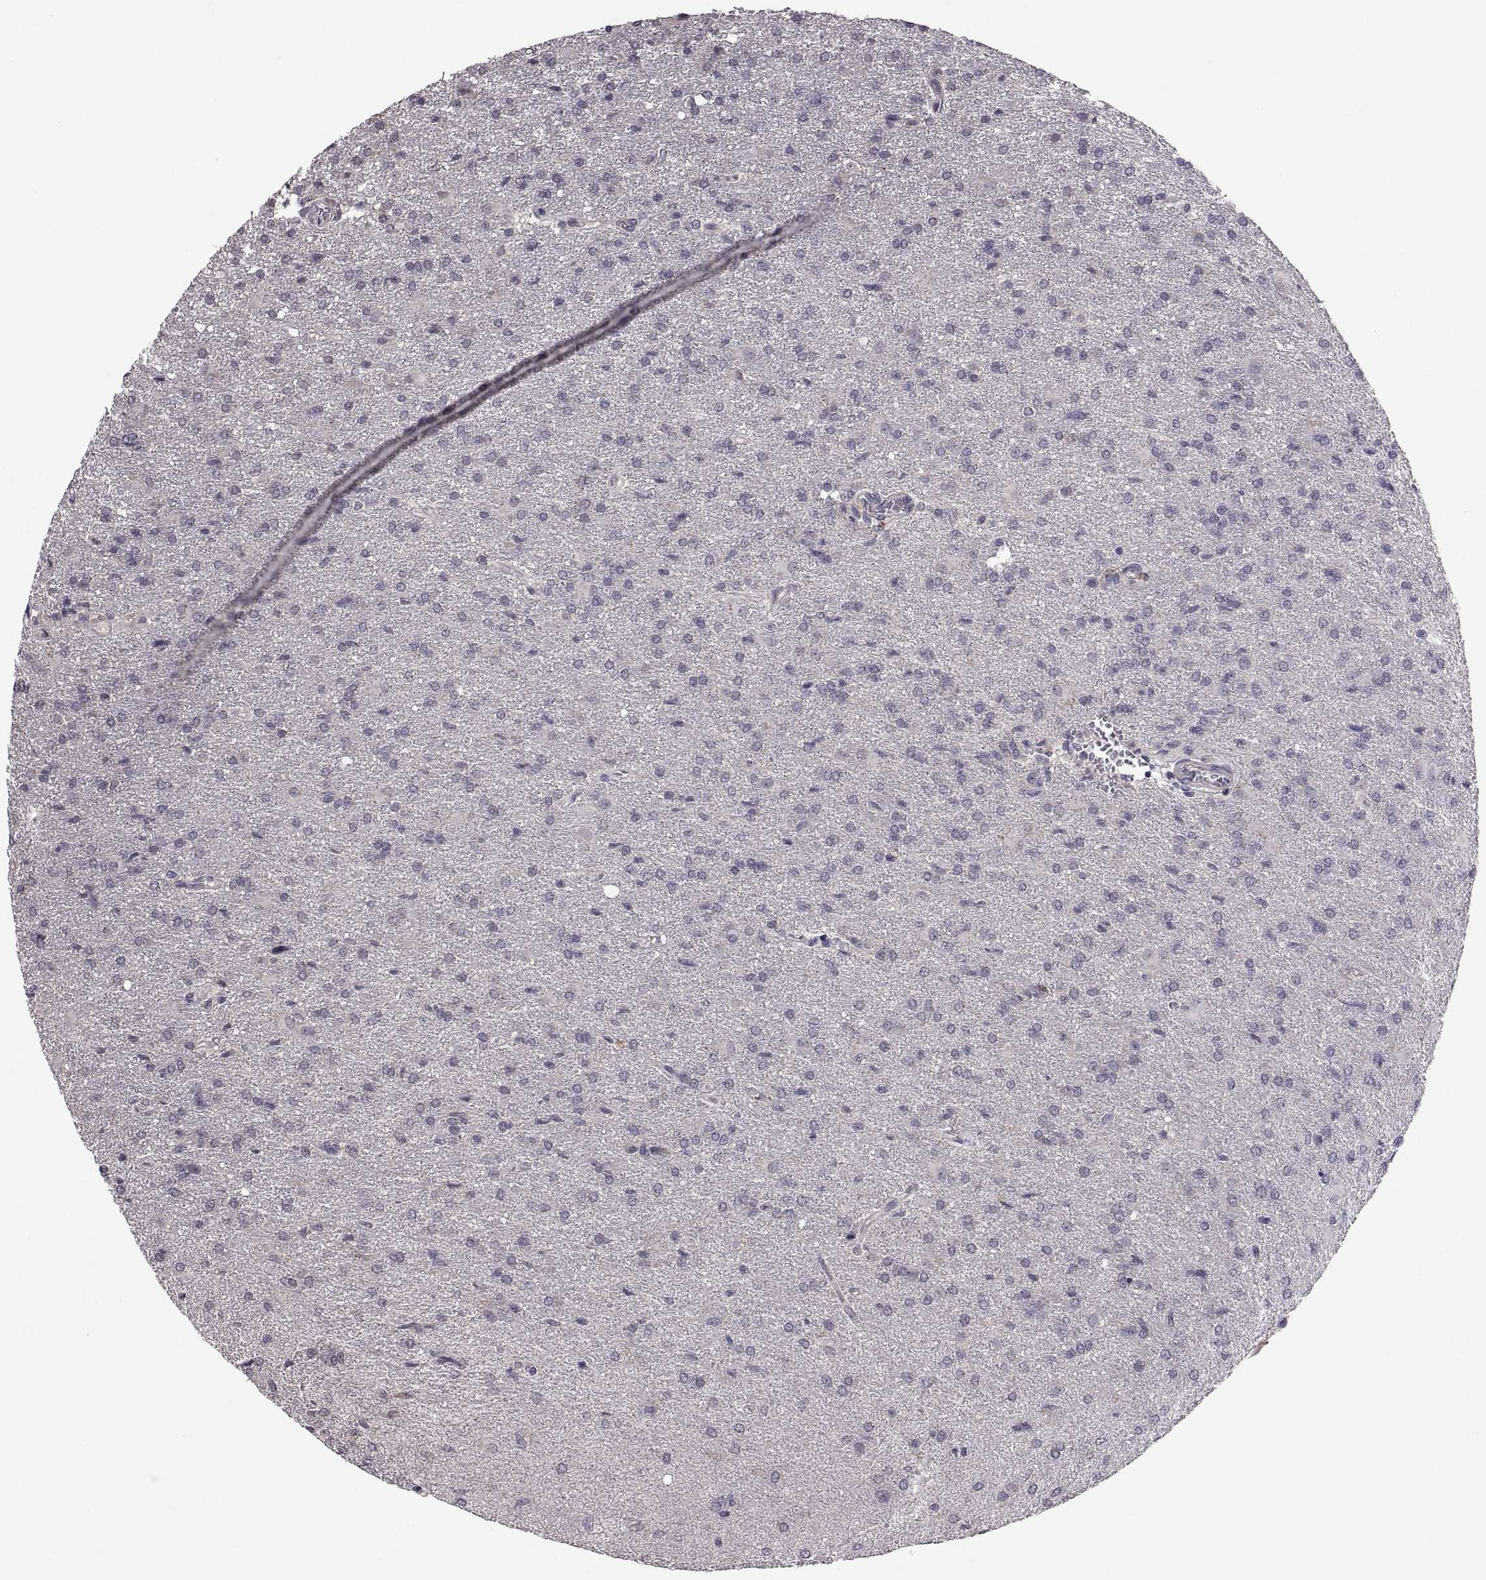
{"staining": {"intensity": "negative", "quantity": "none", "location": "none"}, "tissue": "glioma", "cell_type": "Tumor cells", "image_type": "cancer", "snomed": [{"axis": "morphology", "description": "Glioma, malignant, High grade"}, {"axis": "topography", "description": "Brain"}], "caption": "Tumor cells are negative for brown protein staining in malignant high-grade glioma.", "gene": "PAX2", "patient": {"sex": "male", "age": 68}}